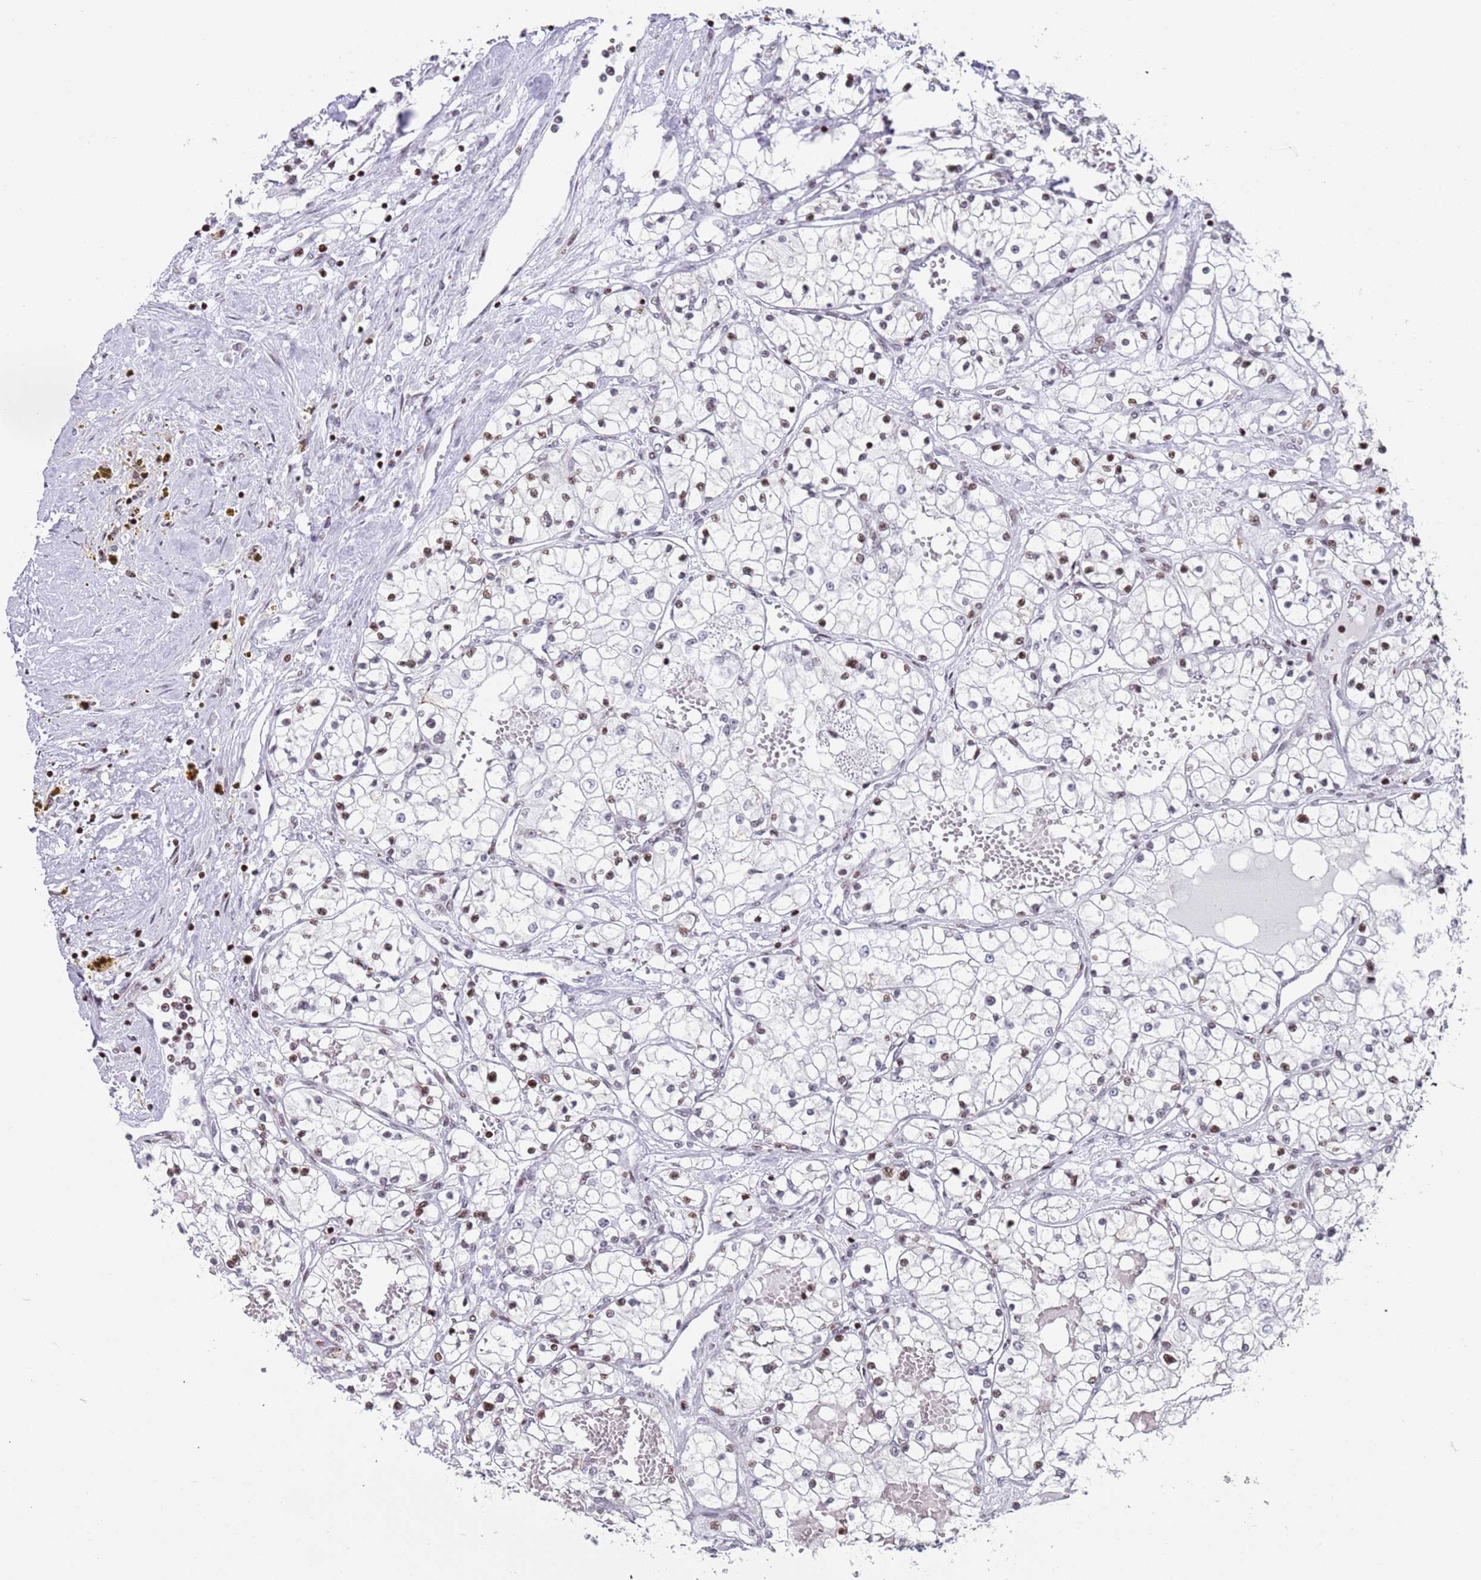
{"staining": {"intensity": "moderate", "quantity": "25%-75%", "location": "nuclear"}, "tissue": "renal cancer", "cell_type": "Tumor cells", "image_type": "cancer", "snomed": [{"axis": "morphology", "description": "Normal tissue, NOS"}, {"axis": "morphology", "description": "Adenocarcinoma, NOS"}, {"axis": "topography", "description": "Kidney"}], "caption": "IHC micrograph of human renal cancer (adenocarcinoma) stained for a protein (brown), which reveals medium levels of moderate nuclear expression in approximately 25%-75% of tumor cells.", "gene": "HDAC8", "patient": {"sex": "male", "age": 68}}